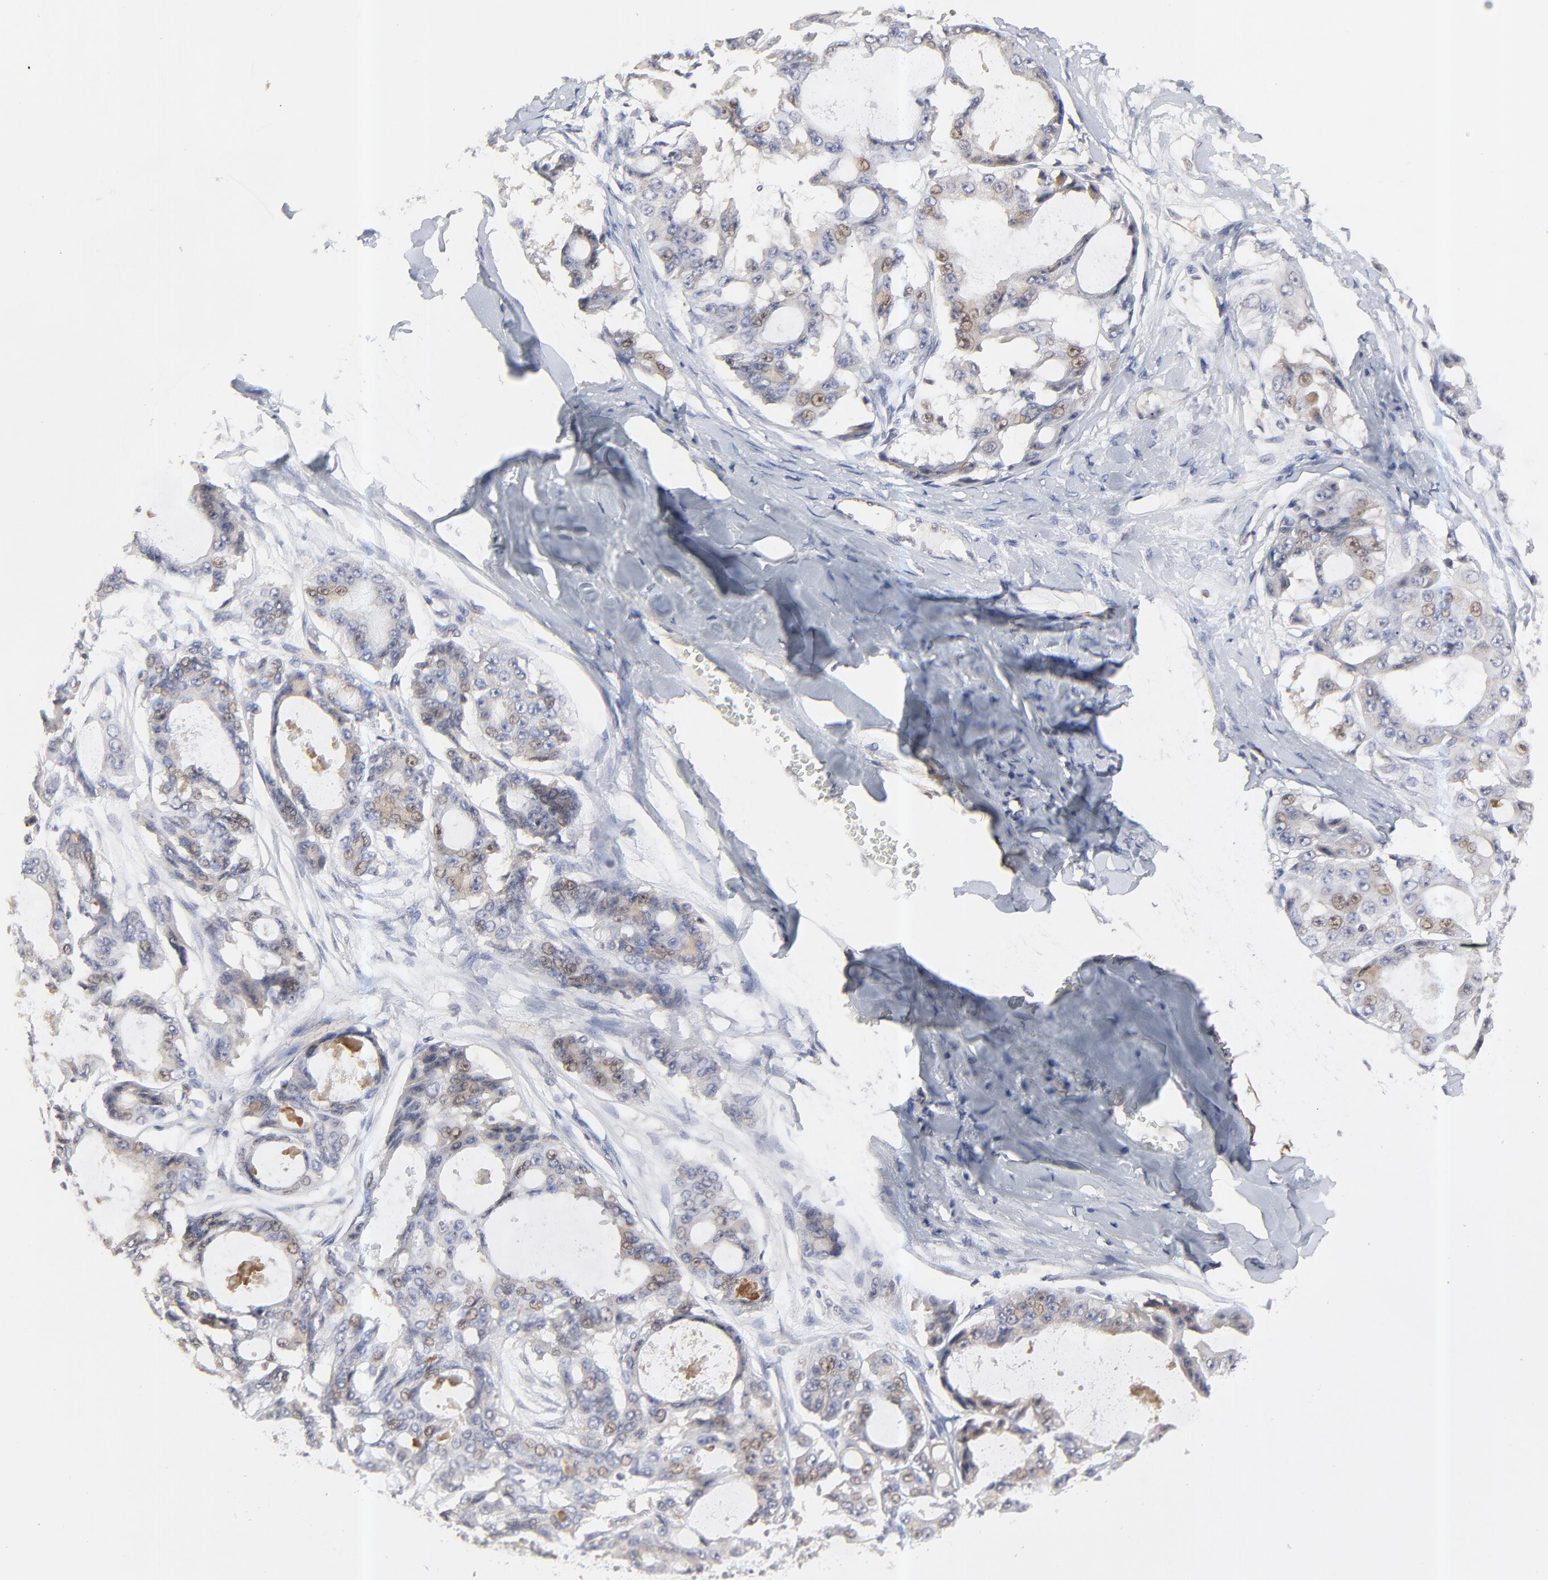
{"staining": {"intensity": "moderate", "quantity": "25%-75%", "location": "cytoplasmic/membranous,nuclear"}, "tissue": "ovarian cancer", "cell_type": "Tumor cells", "image_type": "cancer", "snomed": [{"axis": "morphology", "description": "Carcinoma, endometroid"}, {"axis": "topography", "description": "Ovary"}], "caption": "A brown stain labels moderate cytoplasmic/membranous and nuclear positivity of a protein in human ovarian endometroid carcinoma tumor cells.", "gene": "RAB9A", "patient": {"sex": "female", "age": 61}}